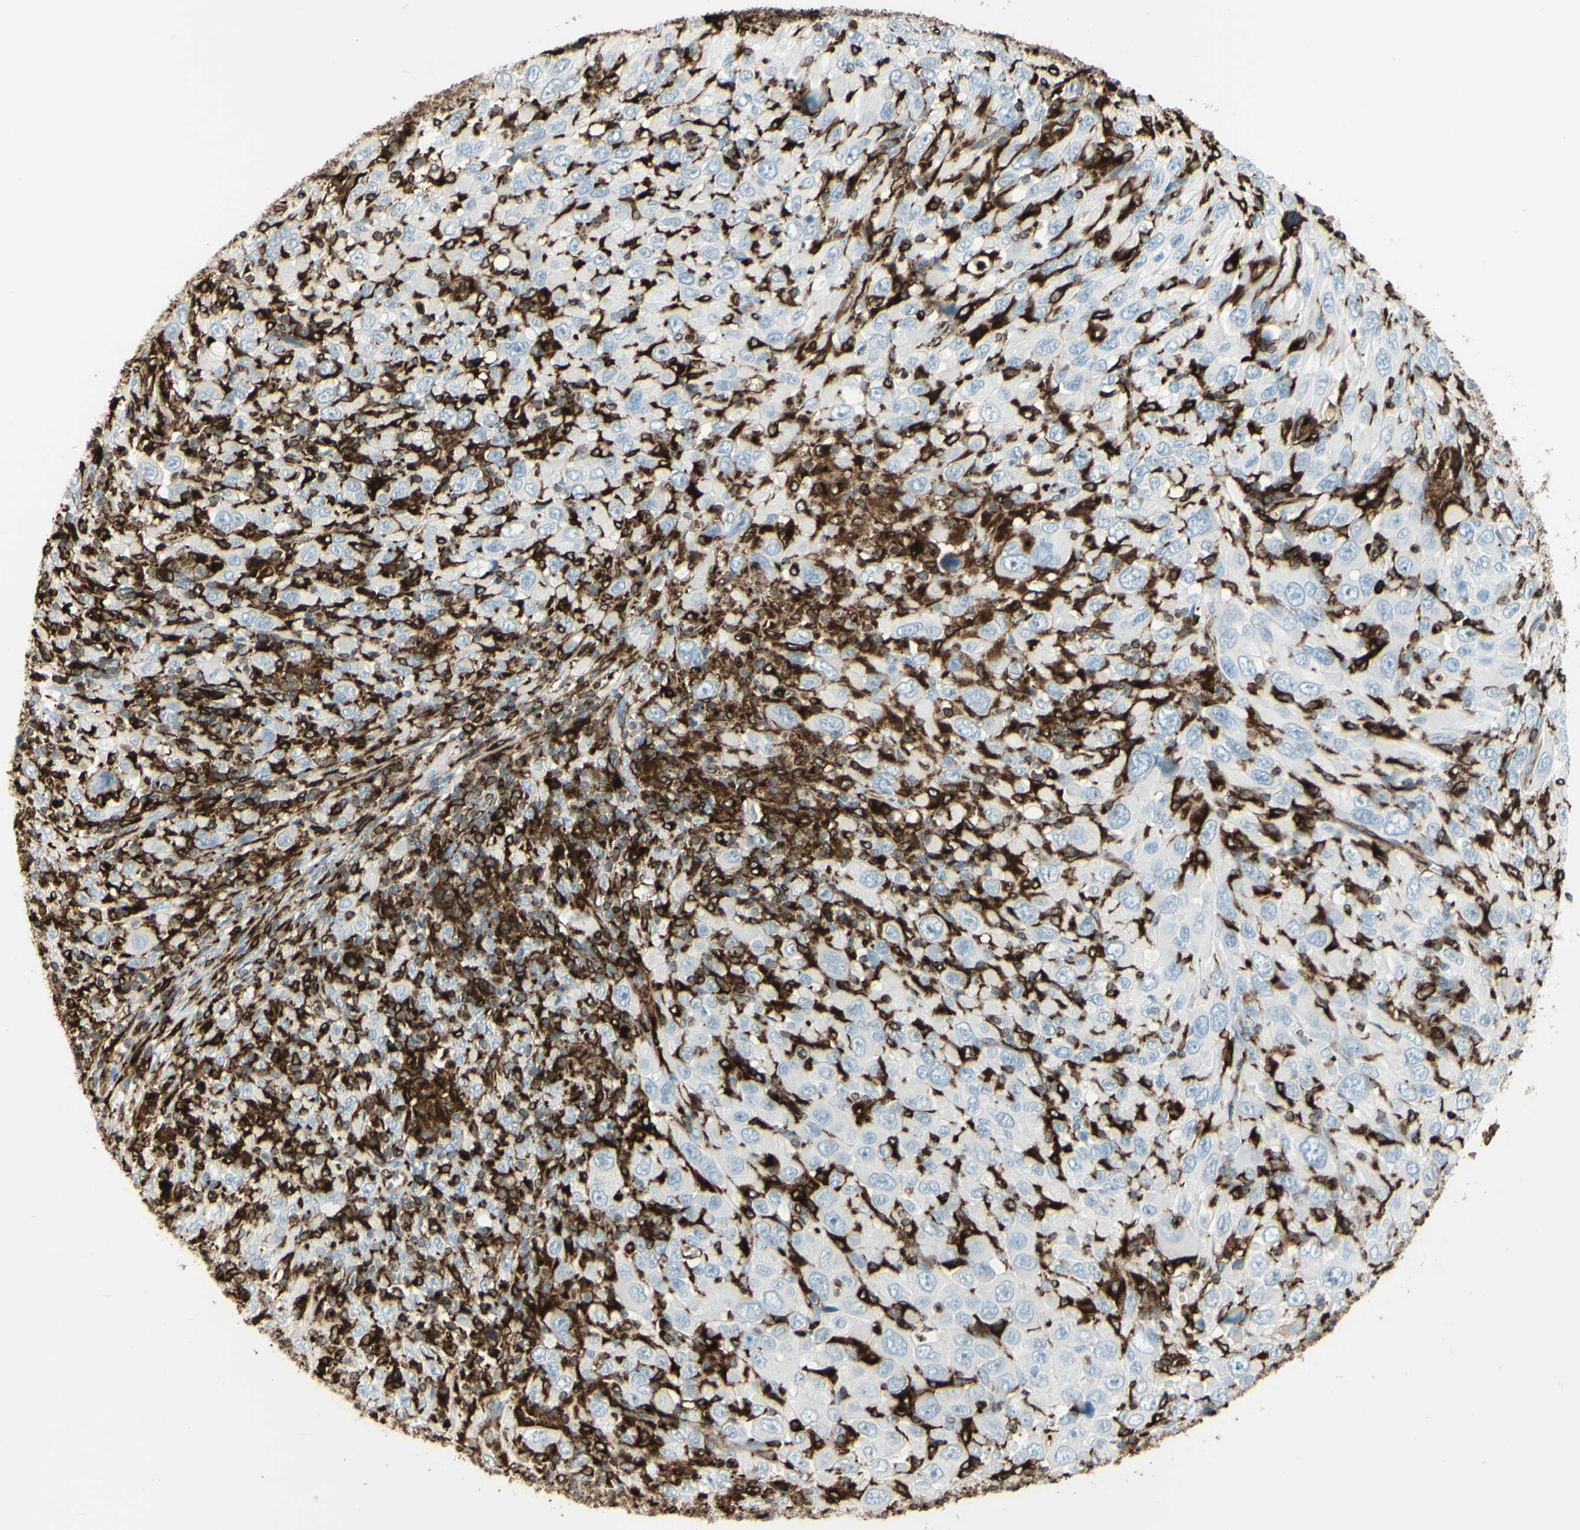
{"staining": {"intensity": "strong", "quantity": ">75%", "location": "cytoplasmic/membranous"}, "tissue": "melanoma", "cell_type": "Tumor cells", "image_type": "cancer", "snomed": [{"axis": "morphology", "description": "Malignant melanoma, Metastatic site"}, {"axis": "topography", "description": "Skin"}], "caption": "Brown immunohistochemical staining in human malignant melanoma (metastatic site) displays strong cytoplasmic/membranous expression in about >75% of tumor cells. Nuclei are stained in blue.", "gene": "CD74", "patient": {"sex": "female", "age": 56}}